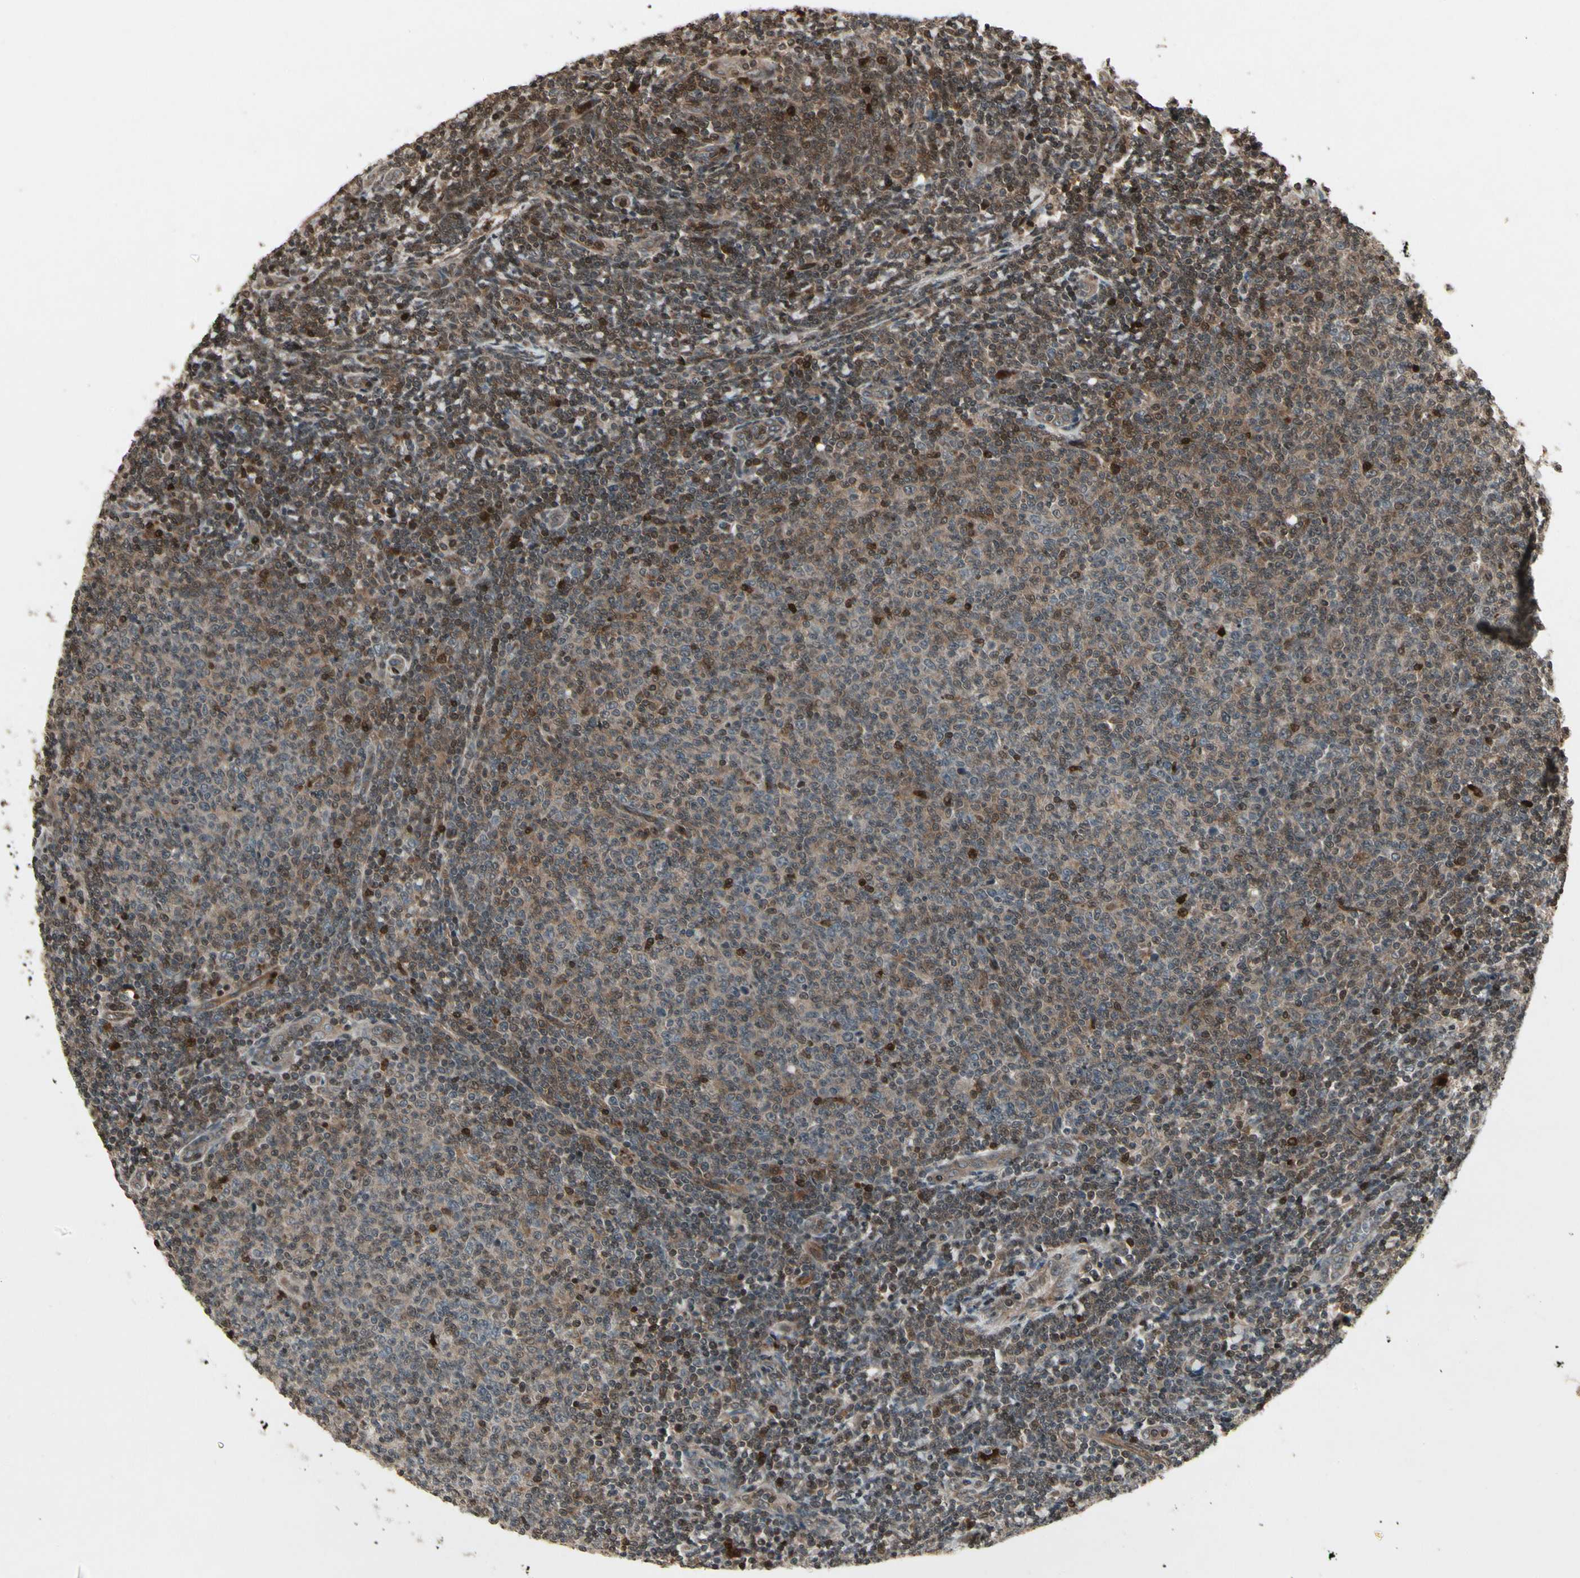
{"staining": {"intensity": "moderate", "quantity": ">75%", "location": "cytoplasmic/membranous"}, "tissue": "lymphoma", "cell_type": "Tumor cells", "image_type": "cancer", "snomed": [{"axis": "morphology", "description": "Malignant lymphoma, non-Hodgkin's type, Low grade"}, {"axis": "topography", "description": "Lymph node"}], "caption": "Moderate cytoplasmic/membranous staining is appreciated in approximately >75% of tumor cells in low-grade malignant lymphoma, non-Hodgkin's type.", "gene": "GLRX", "patient": {"sex": "male", "age": 66}}